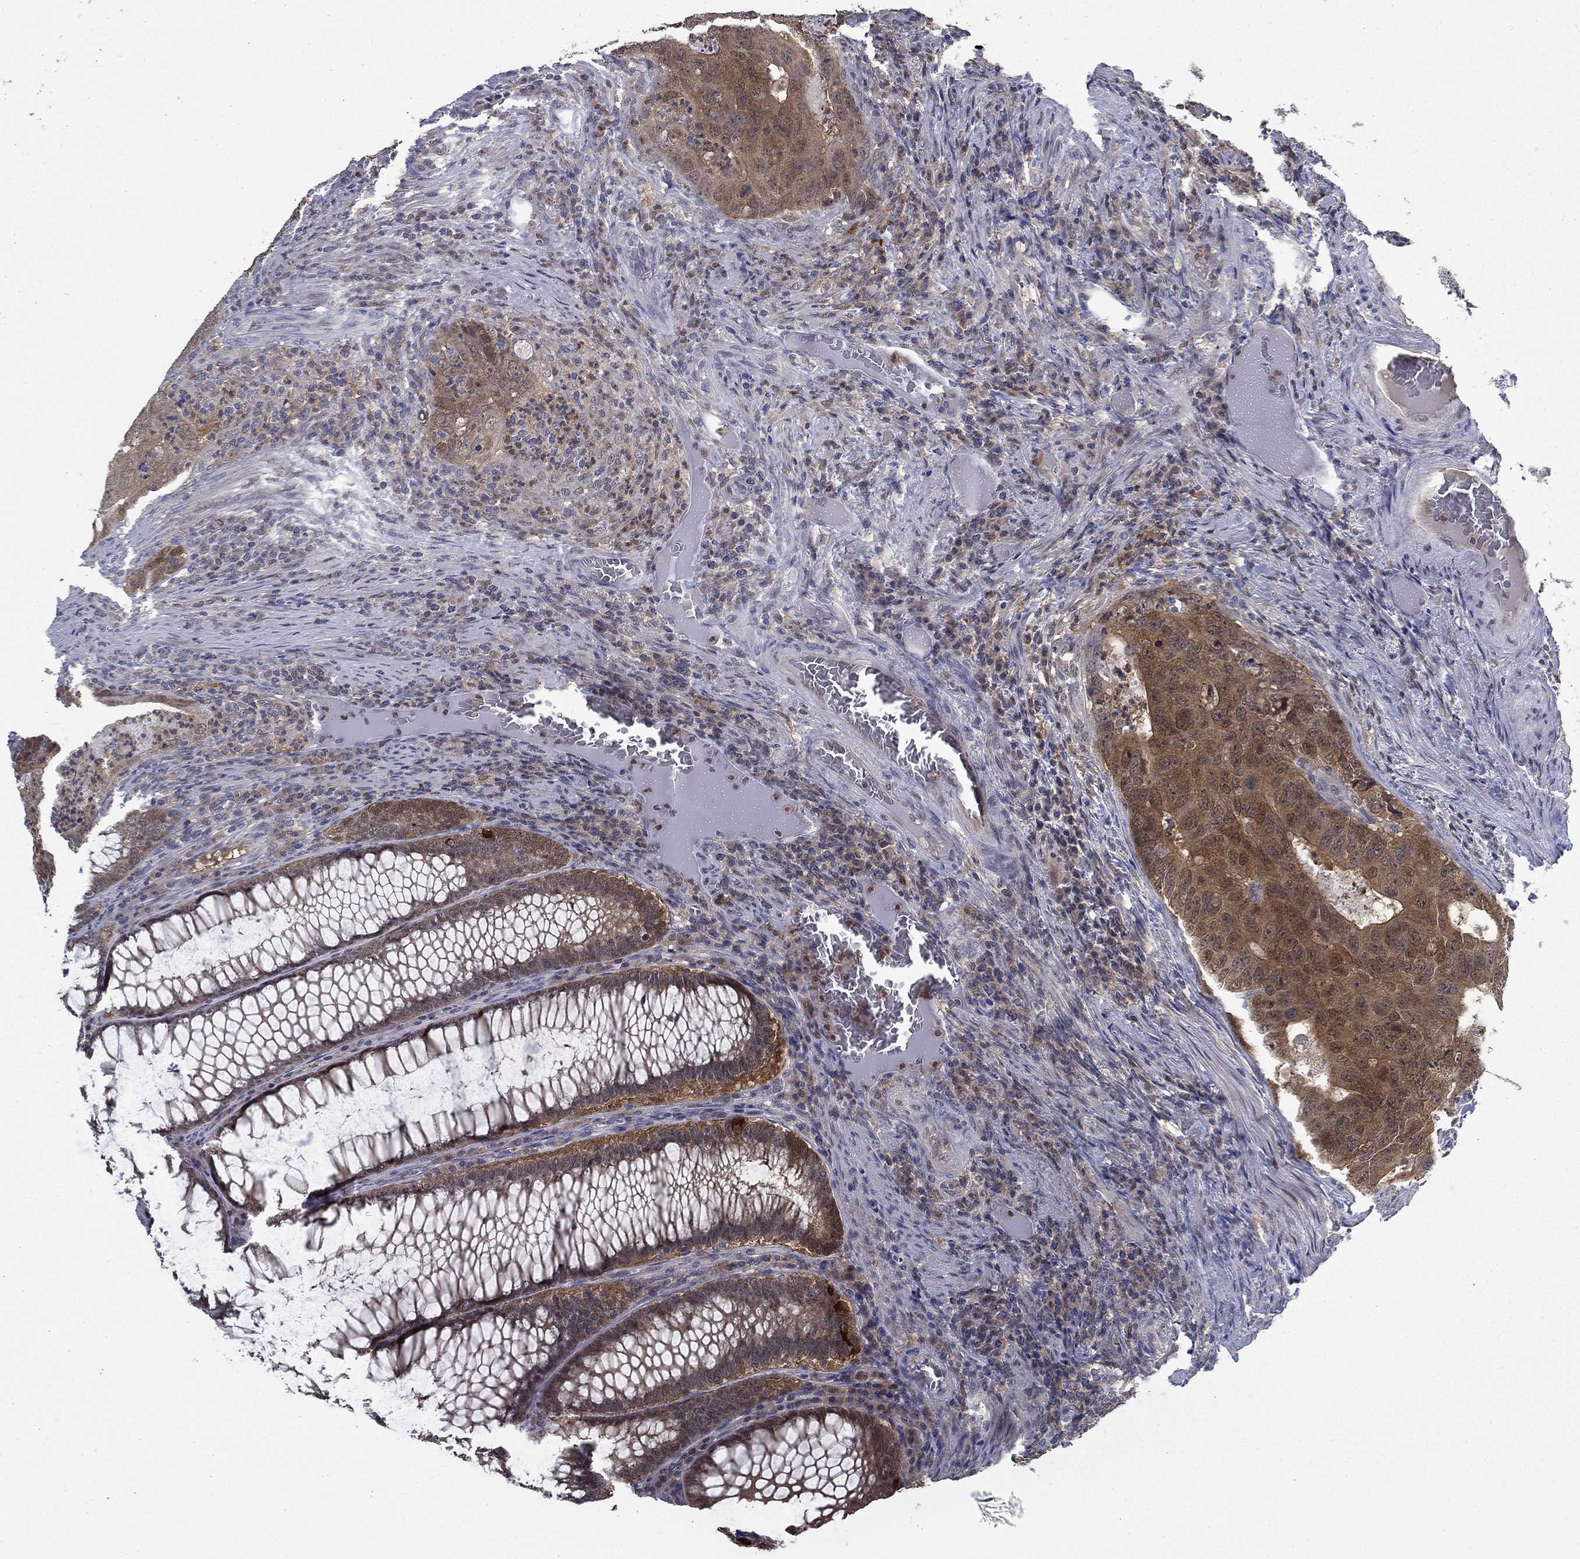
{"staining": {"intensity": "moderate", "quantity": "25%-75%", "location": "cytoplasmic/membranous"}, "tissue": "colorectal cancer", "cell_type": "Tumor cells", "image_type": "cancer", "snomed": [{"axis": "morphology", "description": "Adenocarcinoma, NOS"}, {"axis": "topography", "description": "Colon"}], "caption": "Moderate cytoplasmic/membranous expression is appreciated in about 25%-75% of tumor cells in colorectal adenocarcinoma.", "gene": "NIT2", "patient": {"sex": "male", "age": 79}}